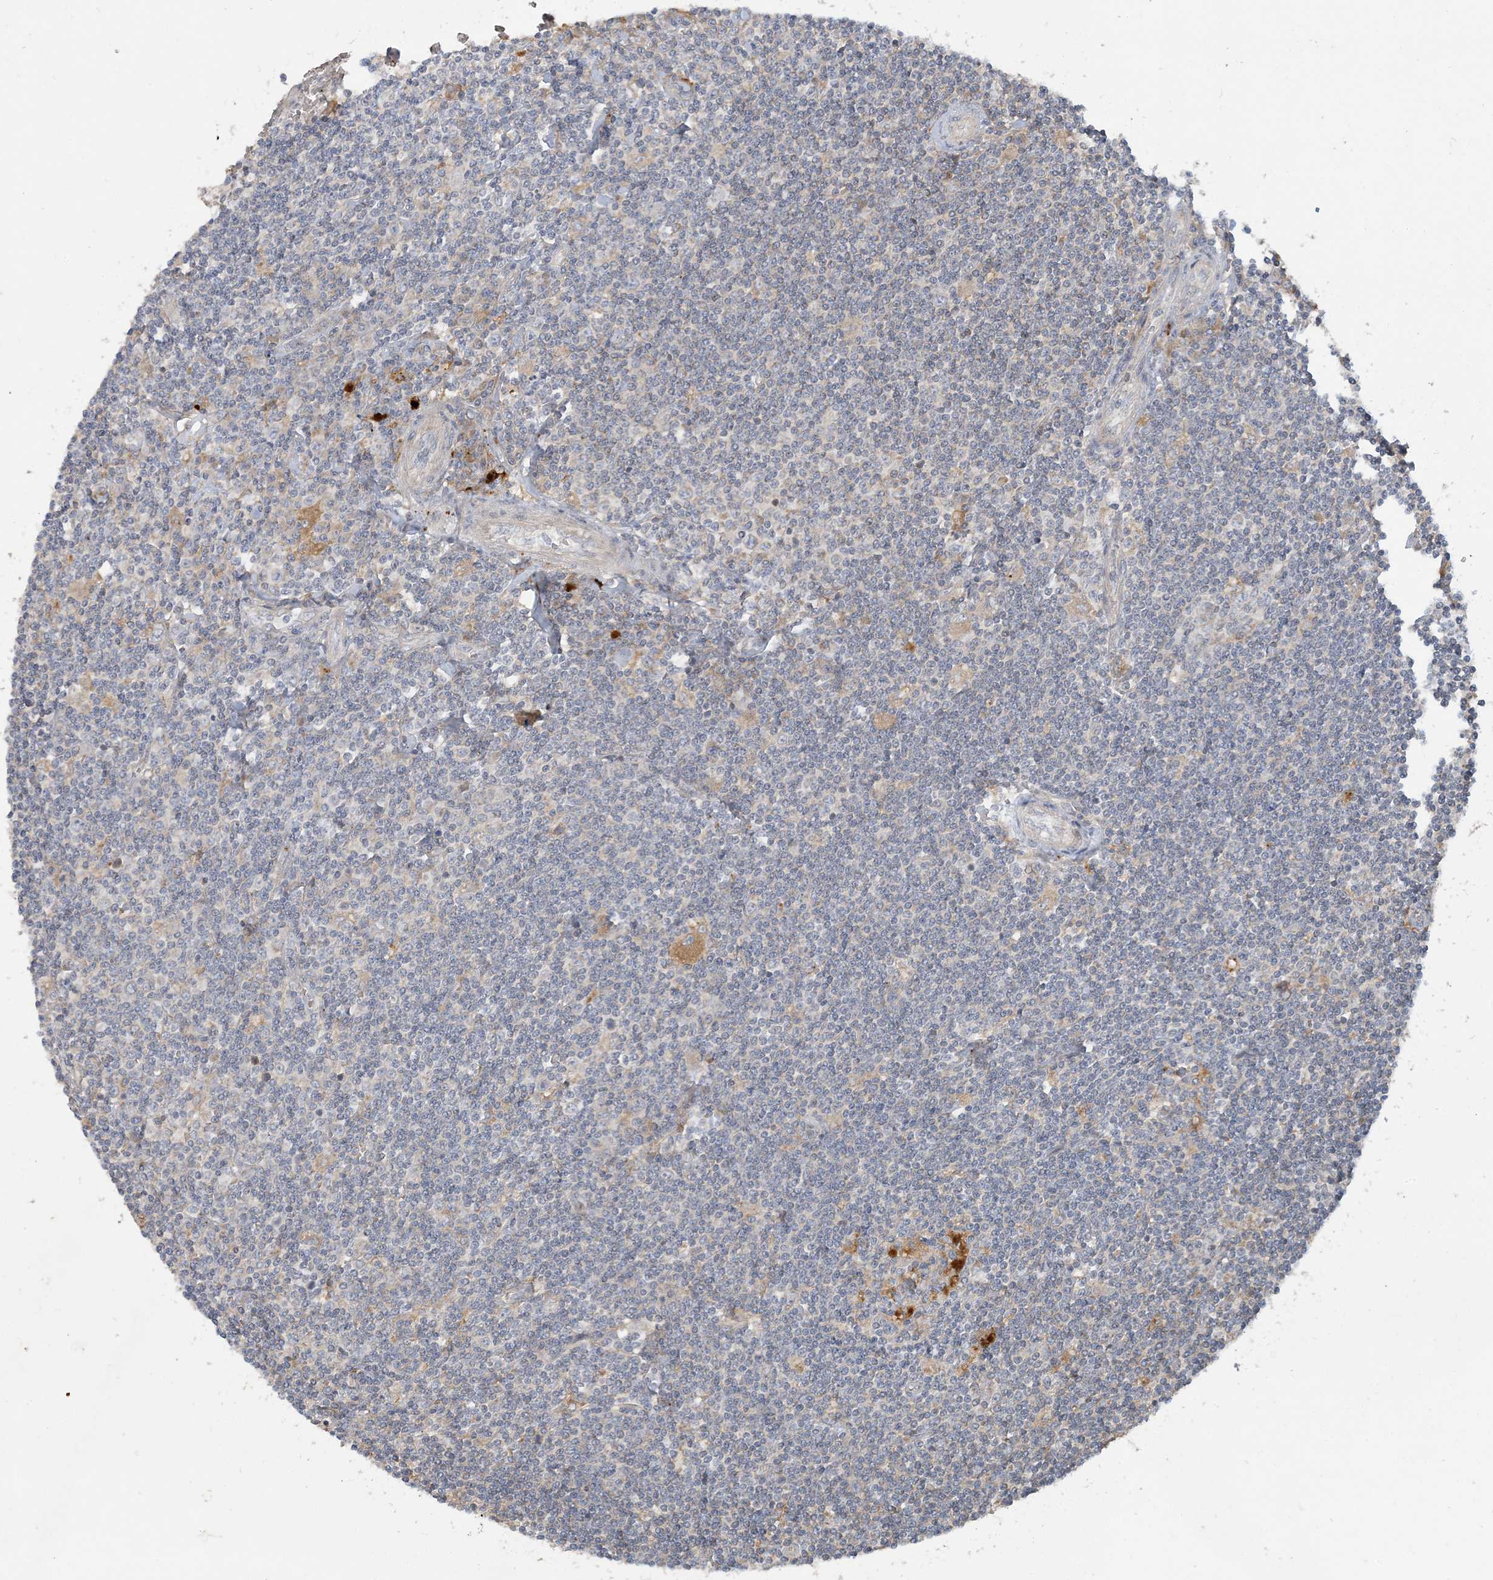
{"staining": {"intensity": "negative", "quantity": "none", "location": "none"}, "tissue": "lymphoma", "cell_type": "Tumor cells", "image_type": "cancer", "snomed": [{"axis": "morphology", "description": "Malignant lymphoma, non-Hodgkin's type, Low grade"}, {"axis": "topography", "description": "Spleen"}], "caption": "Tumor cells are negative for brown protein staining in low-grade malignant lymphoma, non-Hodgkin's type.", "gene": "LTN1", "patient": {"sex": "male", "age": 76}}